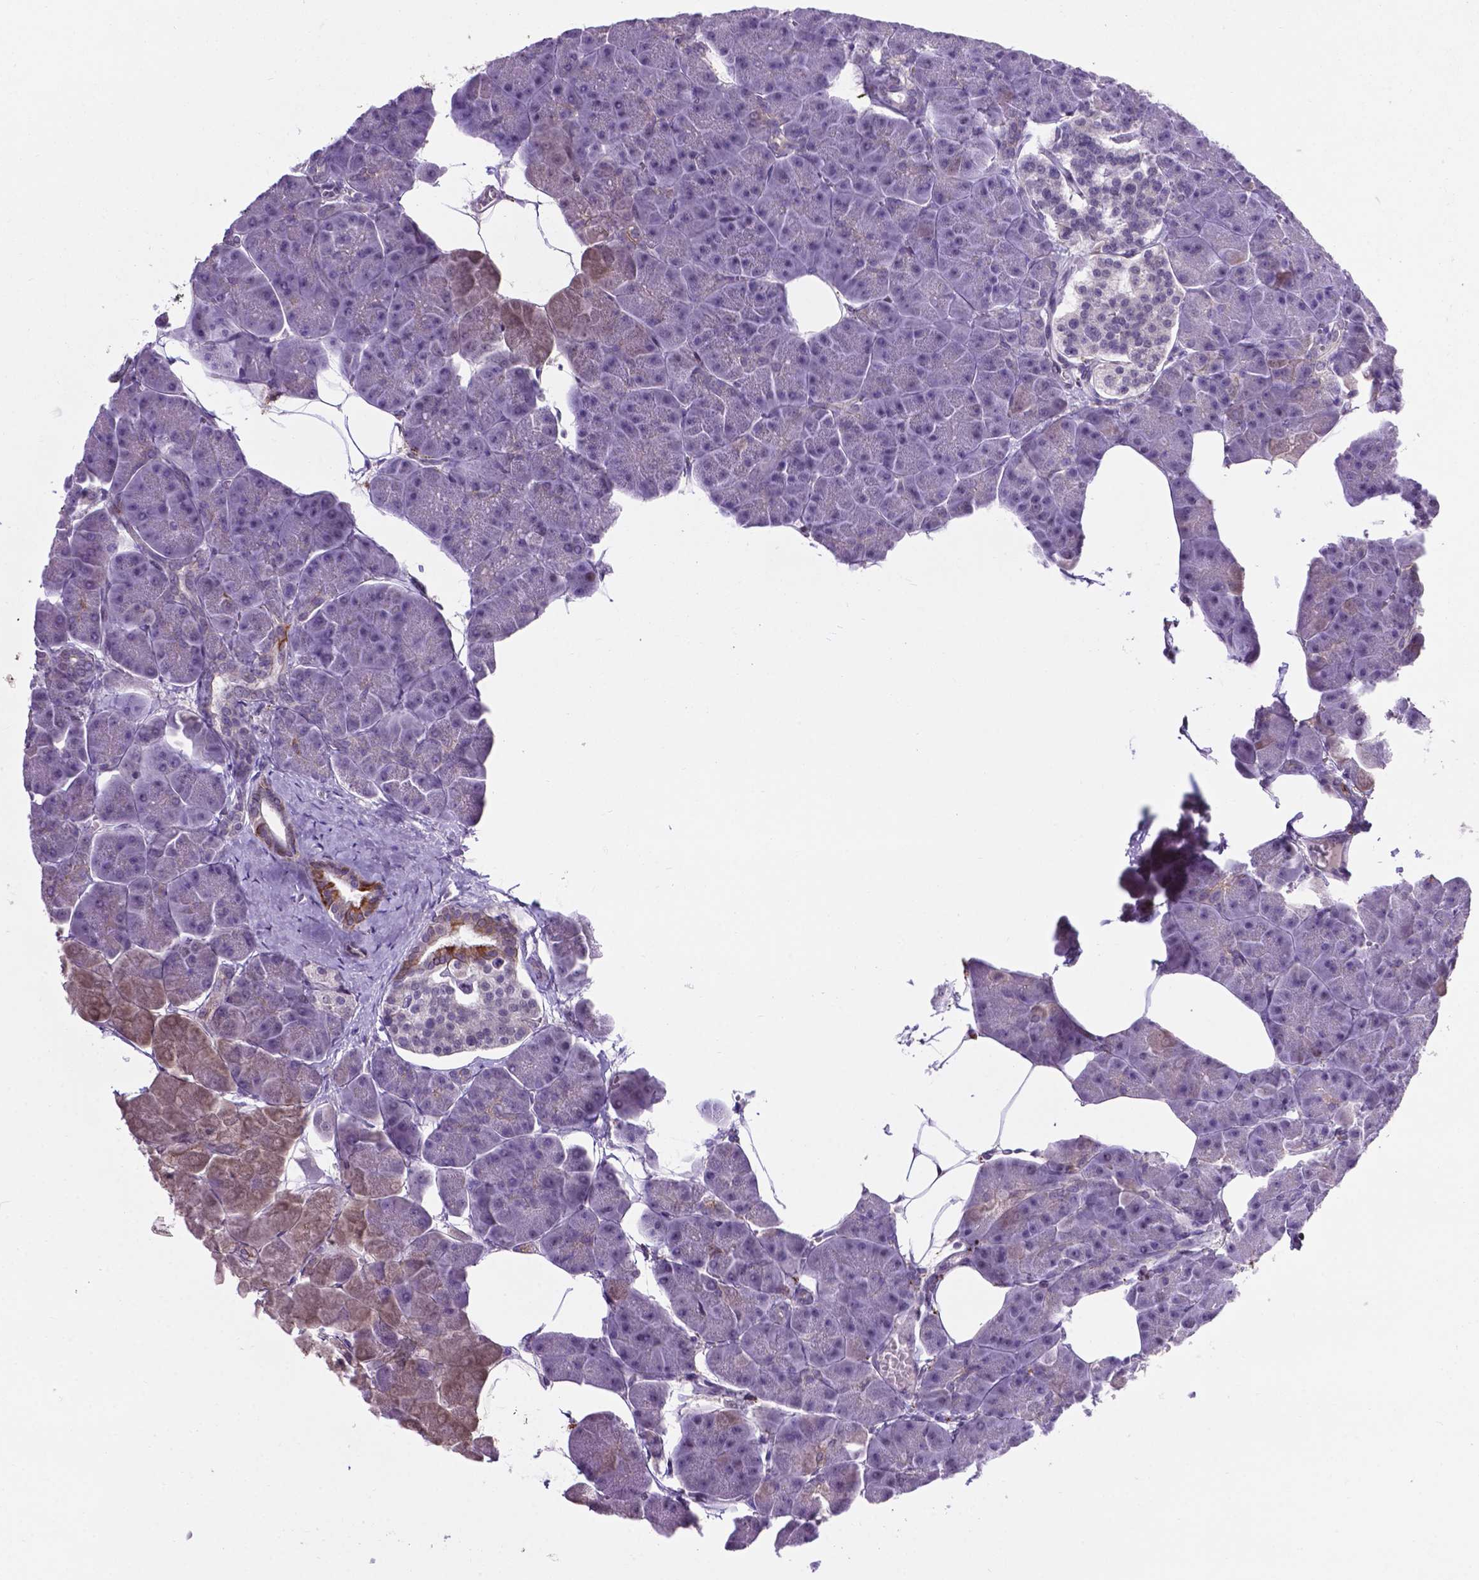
{"staining": {"intensity": "weak", "quantity": "<25%", "location": "cytoplasmic/membranous"}, "tissue": "pancreas", "cell_type": "Exocrine glandular cells", "image_type": "normal", "snomed": [{"axis": "morphology", "description": "Normal tissue, NOS"}, {"axis": "topography", "description": "Adipose tissue"}, {"axis": "topography", "description": "Pancreas"}, {"axis": "topography", "description": "Peripheral nerve tissue"}], "caption": "IHC of benign human pancreas displays no staining in exocrine glandular cells. The staining is performed using DAB brown chromogen with nuclei counter-stained in using hematoxylin.", "gene": "SMAD2", "patient": {"sex": "female", "age": 58}}